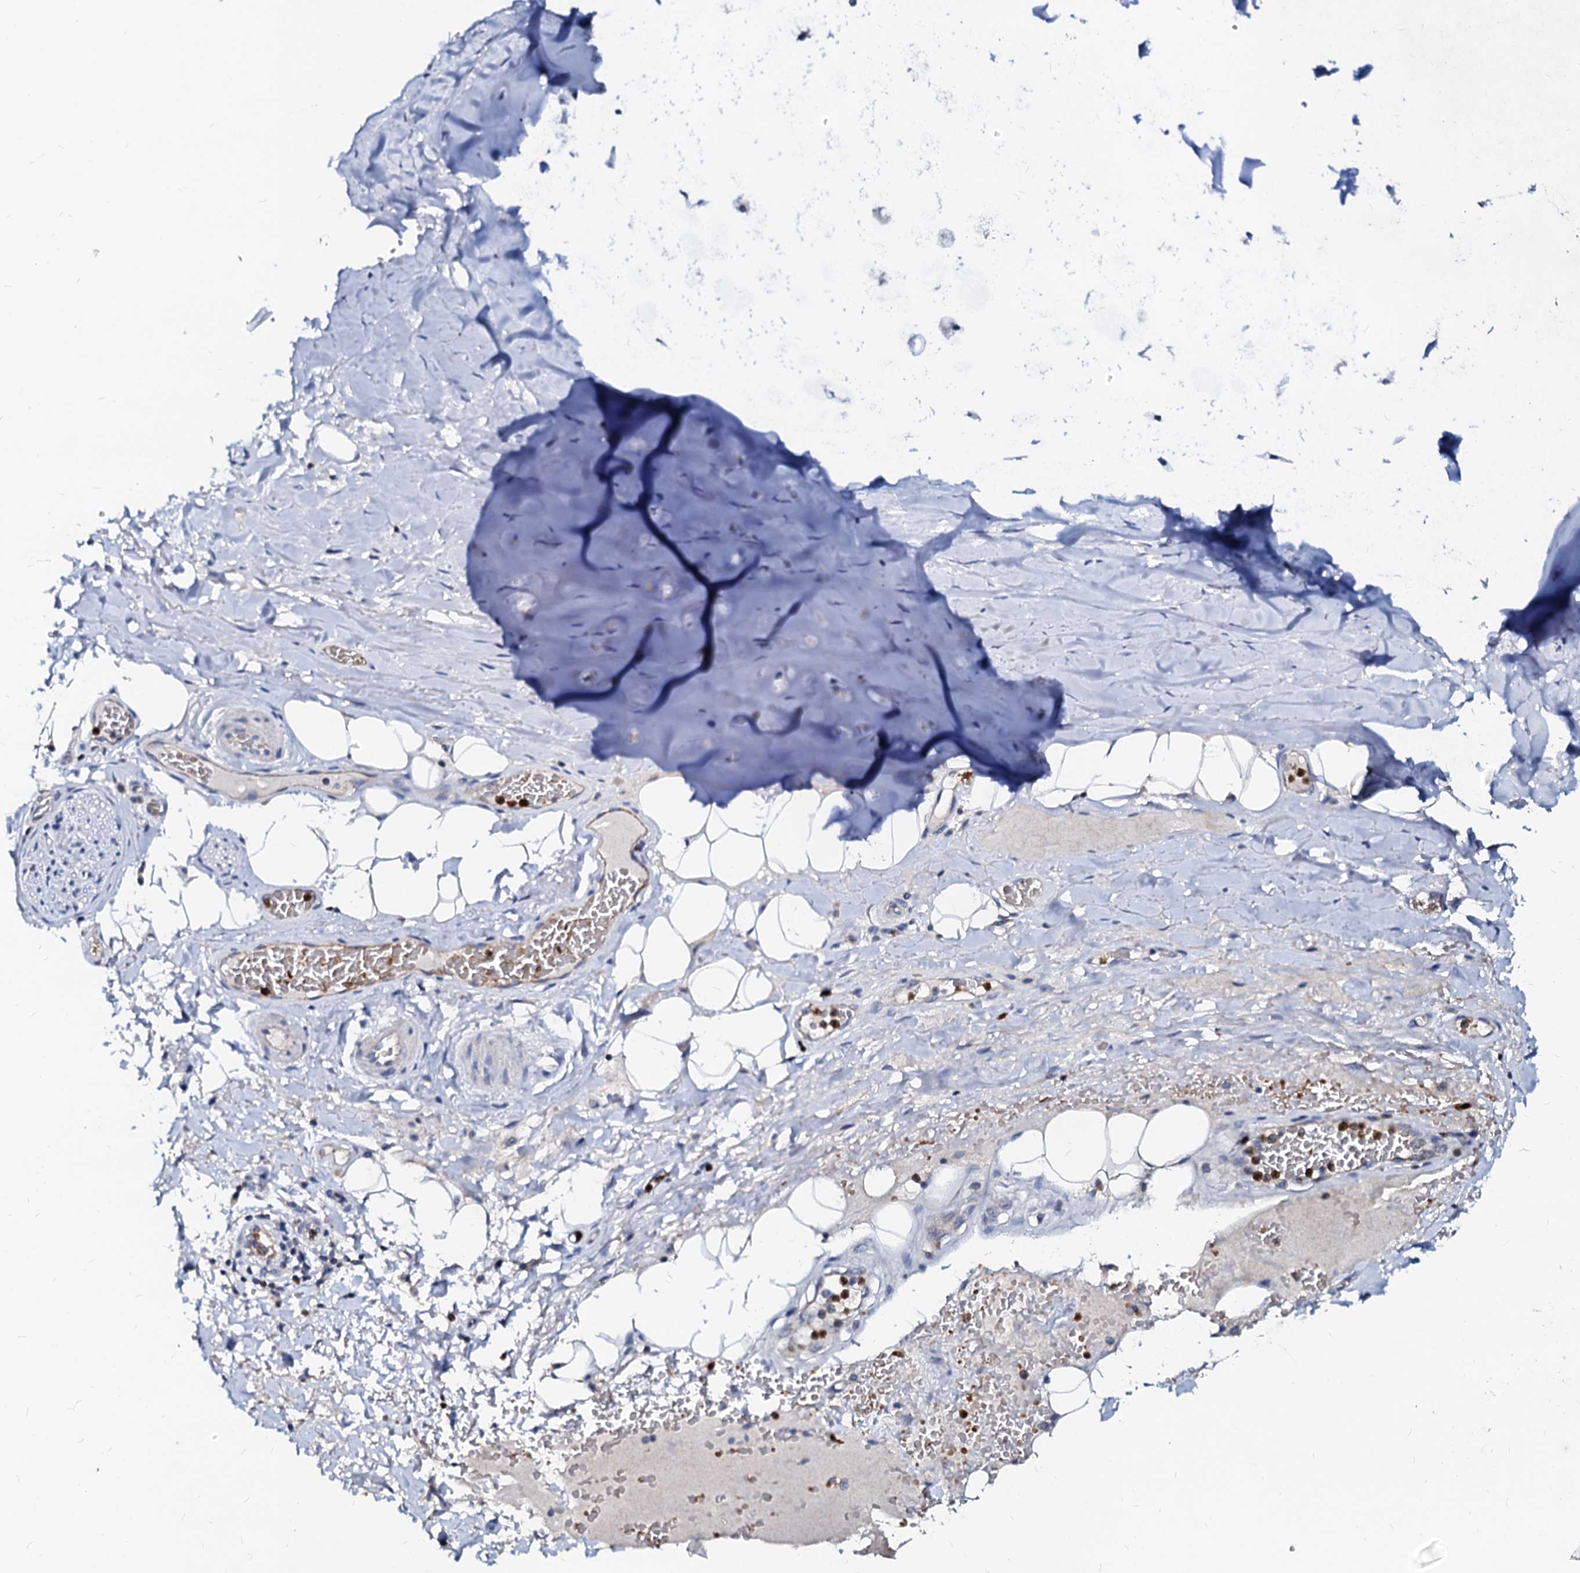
{"staining": {"intensity": "negative", "quantity": "none", "location": "none"}, "tissue": "adipose tissue", "cell_type": "Adipocytes", "image_type": "normal", "snomed": [{"axis": "morphology", "description": "Normal tissue, NOS"}, {"axis": "topography", "description": "Cartilage tissue"}], "caption": "DAB immunohistochemical staining of normal human adipose tissue shows no significant positivity in adipocytes.", "gene": "RAB27A", "patient": {"sex": "female", "age": 63}}